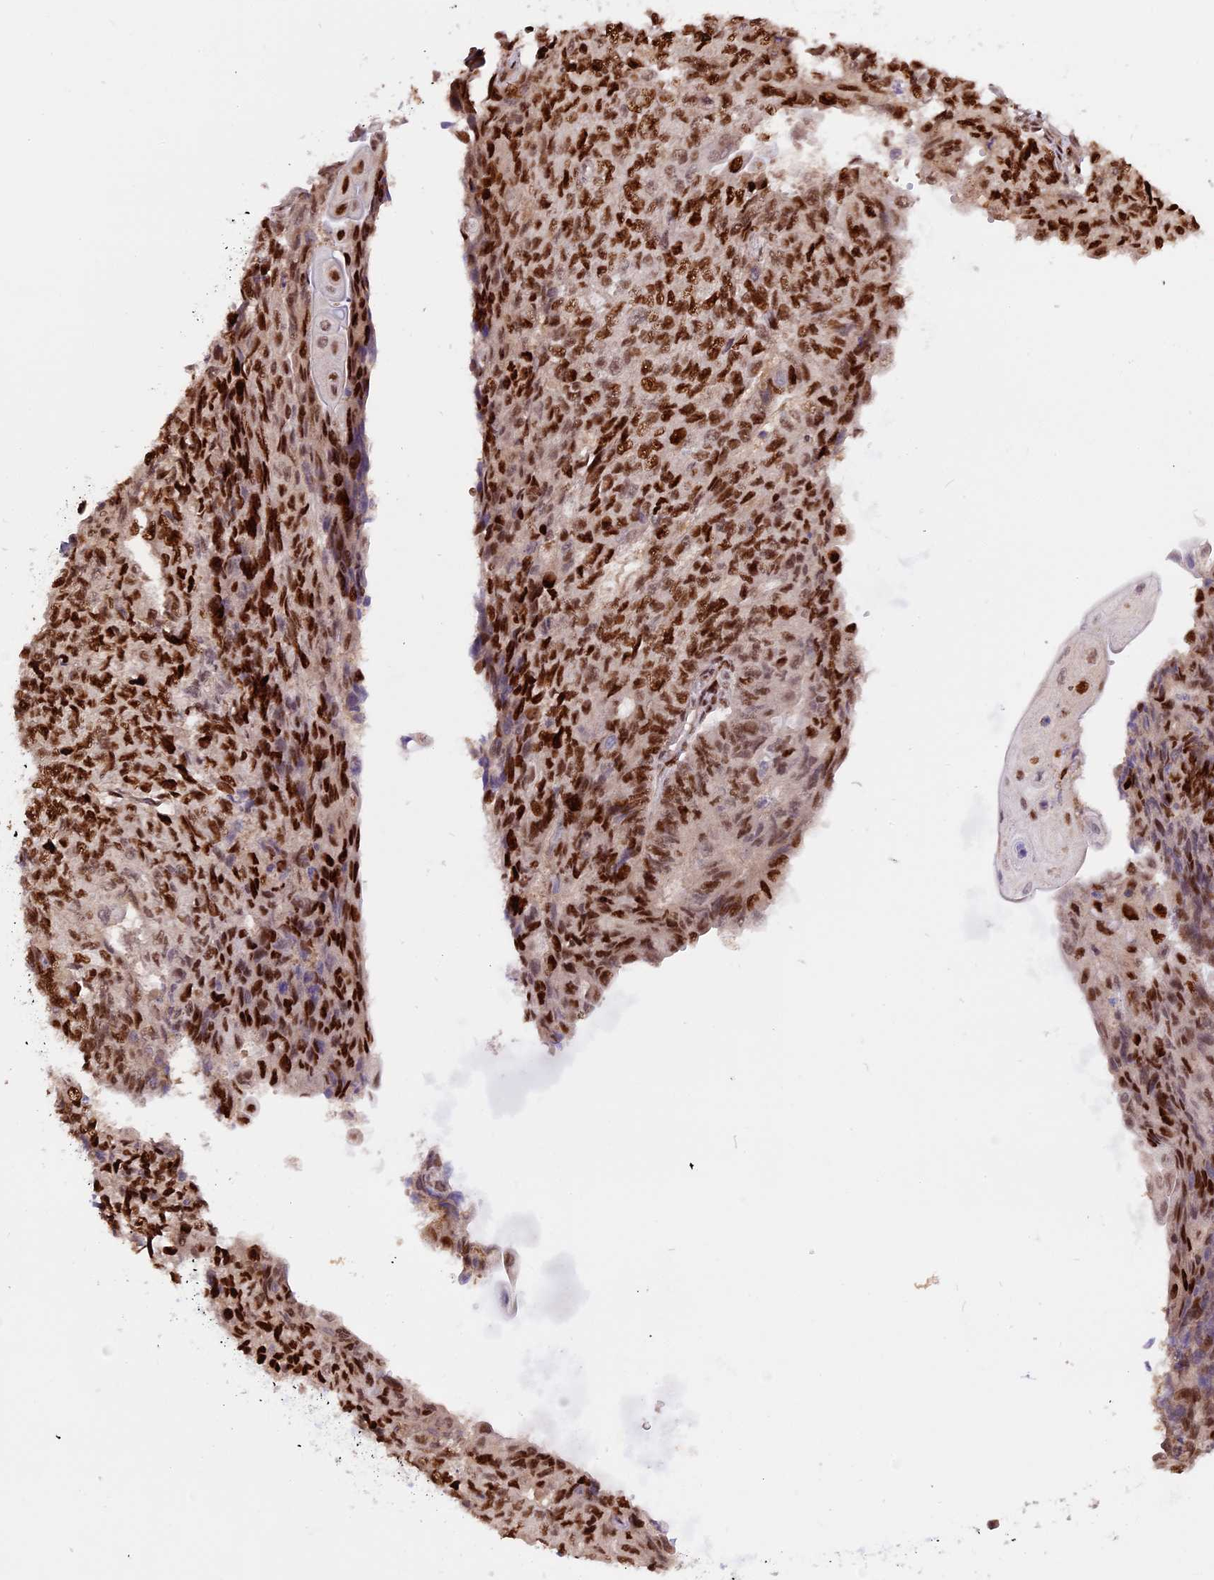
{"staining": {"intensity": "strong", "quantity": ">75%", "location": "nuclear"}, "tissue": "endometrial cancer", "cell_type": "Tumor cells", "image_type": "cancer", "snomed": [{"axis": "morphology", "description": "Adenocarcinoma, NOS"}, {"axis": "topography", "description": "Endometrium"}], "caption": "Protein positivity by IHC reveals strong nuclear expression in about >75% of tumor cells in endometrial adenocarcinoma. The protein is shown in brown color, while the nuclei are stained blue.", "gene": "MICALL1", "patient": {"sex": "female", "age": 32}}